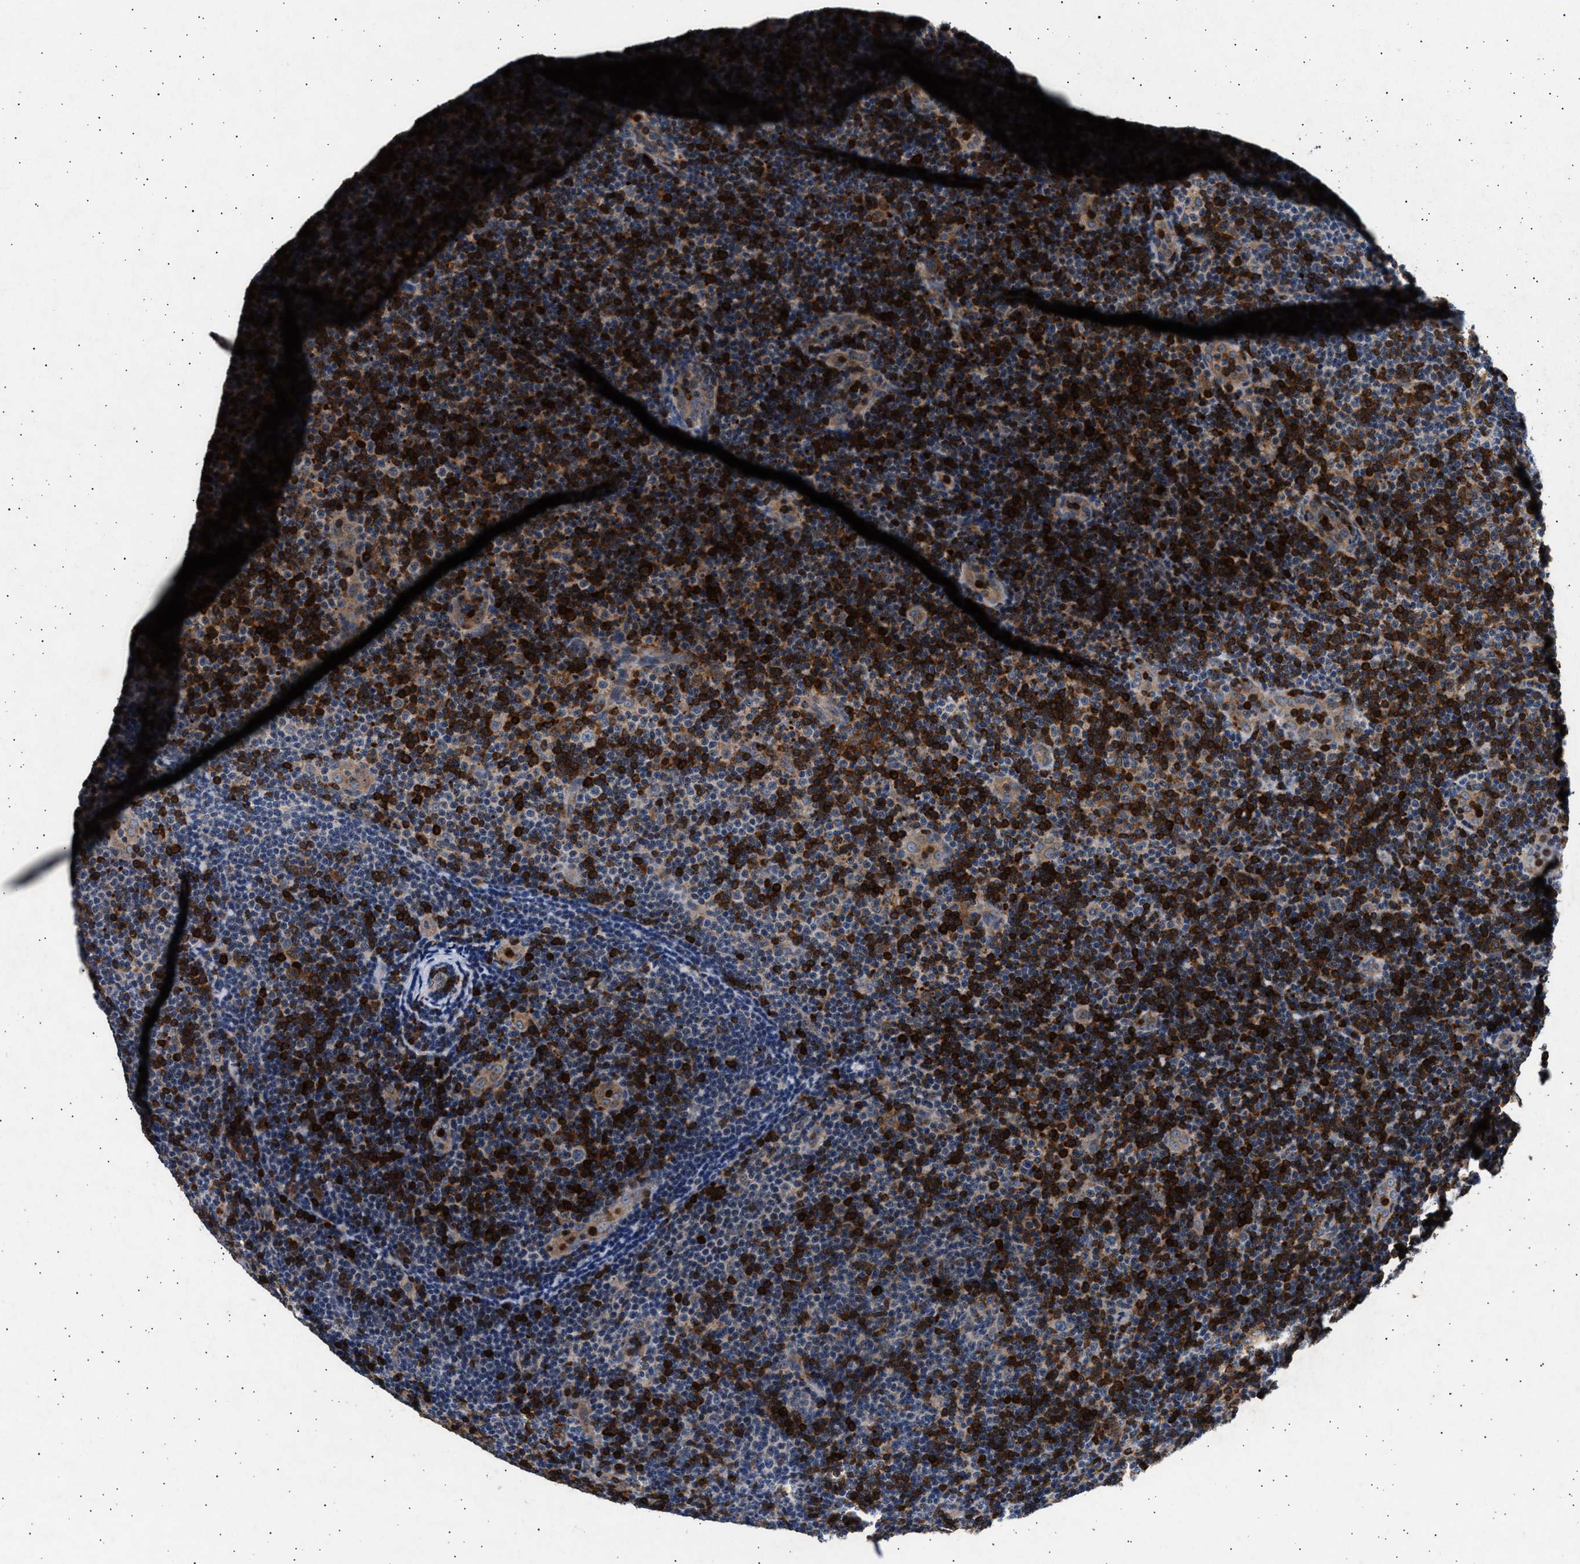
{"staining": {"intensity": "weak", "quantity": "25%-75%", "location": "cytoplasmic/membranous"}, "tissue": "lymphoma", "cell_type": "Tumor cells", "image_type": "cancer", "snomed": [{"axis": "morphology", "description": "Hodgkin's disease, NOS"}, {"axis": "topography", "description": "Lymph node"}], "caption": "Immunohistochemistry (IHC) histopathology image of Hodgkin's disease stained for a protein (brown), which reveals low levels of weak cytoplasmic/membranous expression in about 25%-75% of tumor cells.", "gene": "GRAP2", "patient": {"sex": "female", "age": 57}}